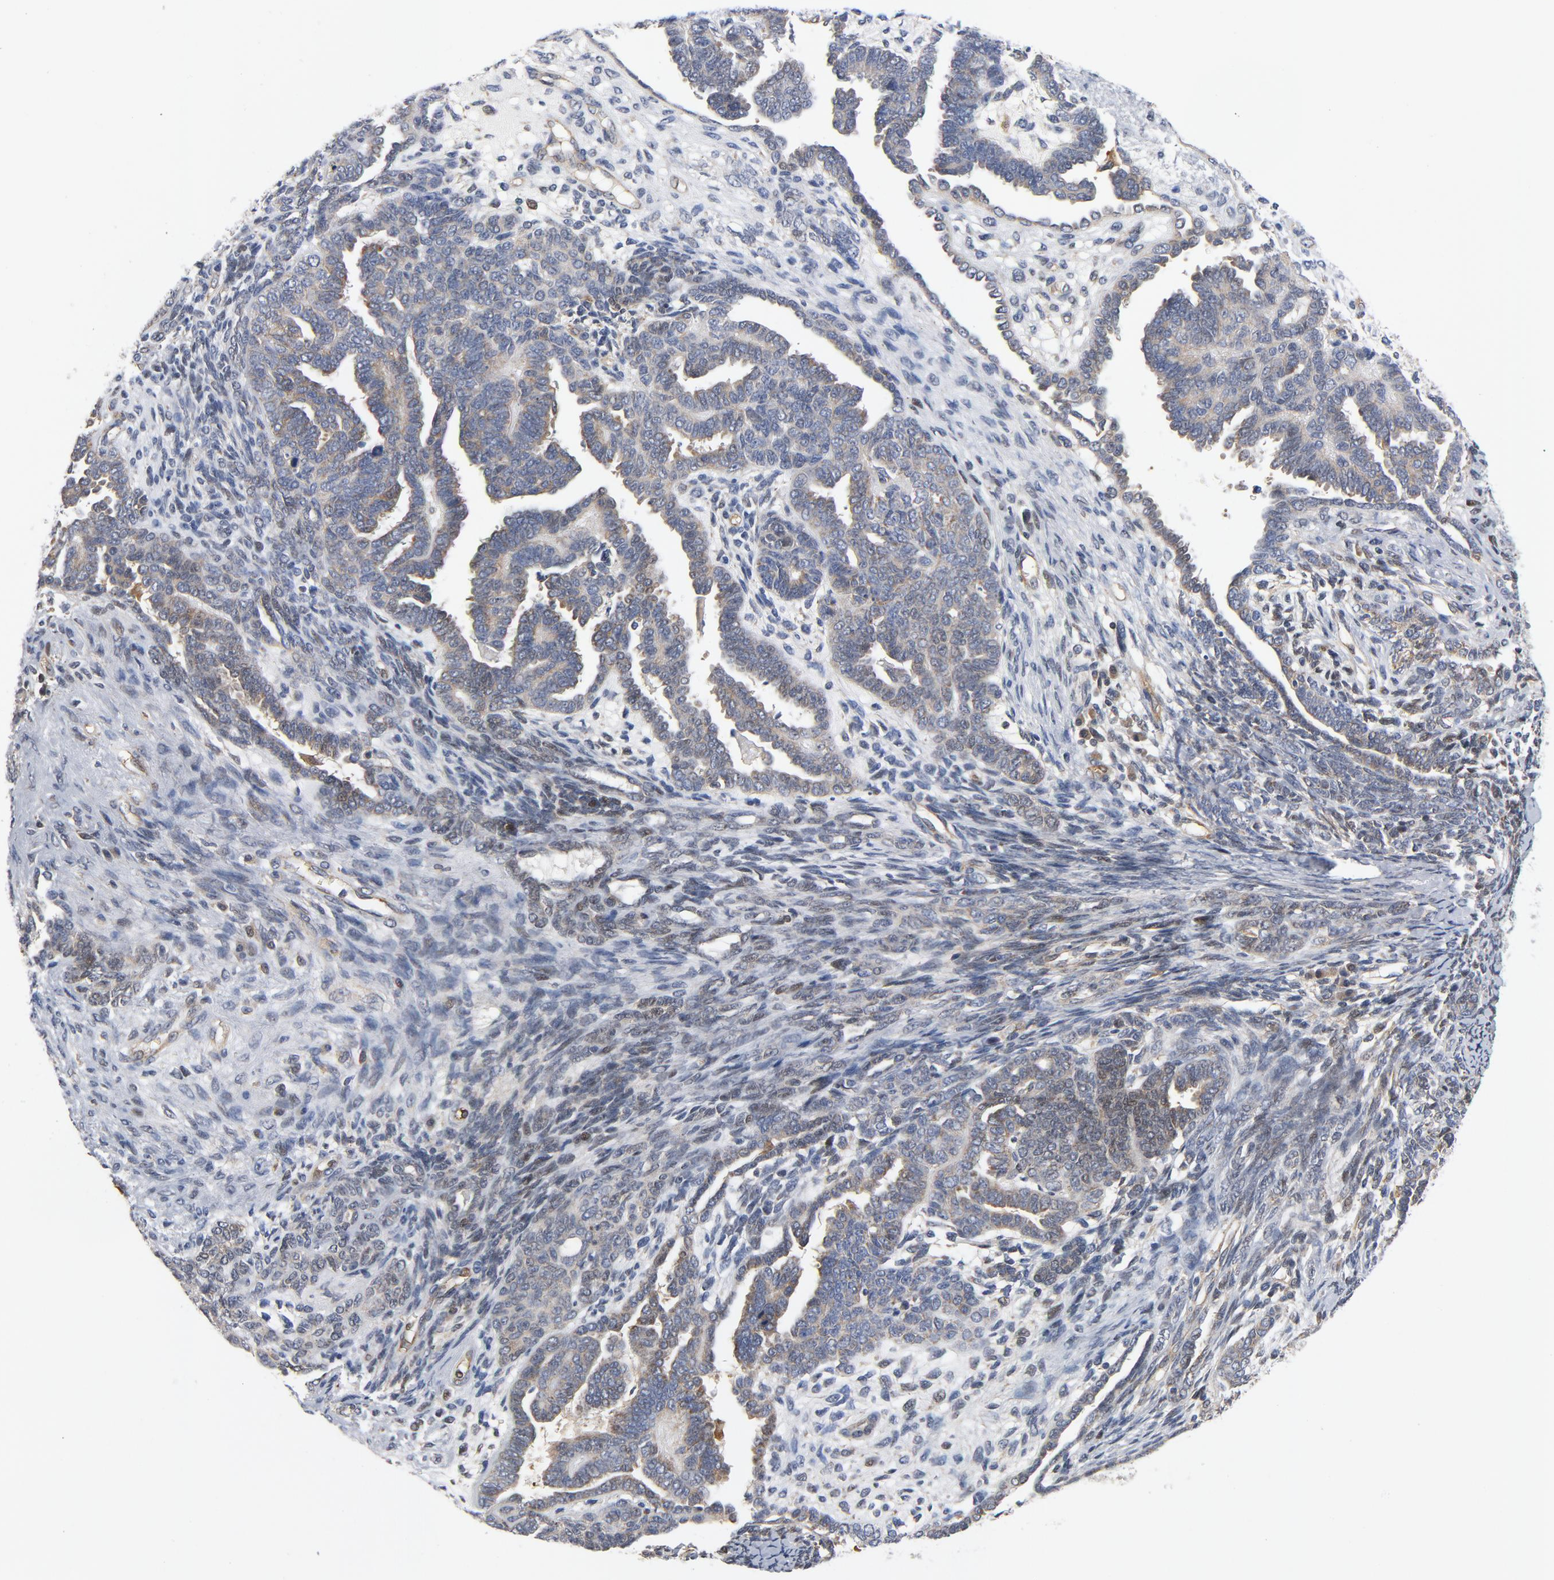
{"staining": {"intensity": "weak", "quantity": ">75%", "location": "cytoplasmic/membranous"}, "tissue": "endometrial cancer", "cell_type": "Tumor cells", "image_type": "cancer", "snomed": [{"axis": "morphology", "description": "Neoplasm, malignant, NOS"}, {"axis": "topography", "description": "Endometrium"}], "caption": "Endometrial cancer stained for a protein (brown) exhibits weak cytoplasmic/membranous positive staining in about >75% of tumor cells.", "gene": "RAPGEF4", "patient": {"sex": "female", "age": 74}}